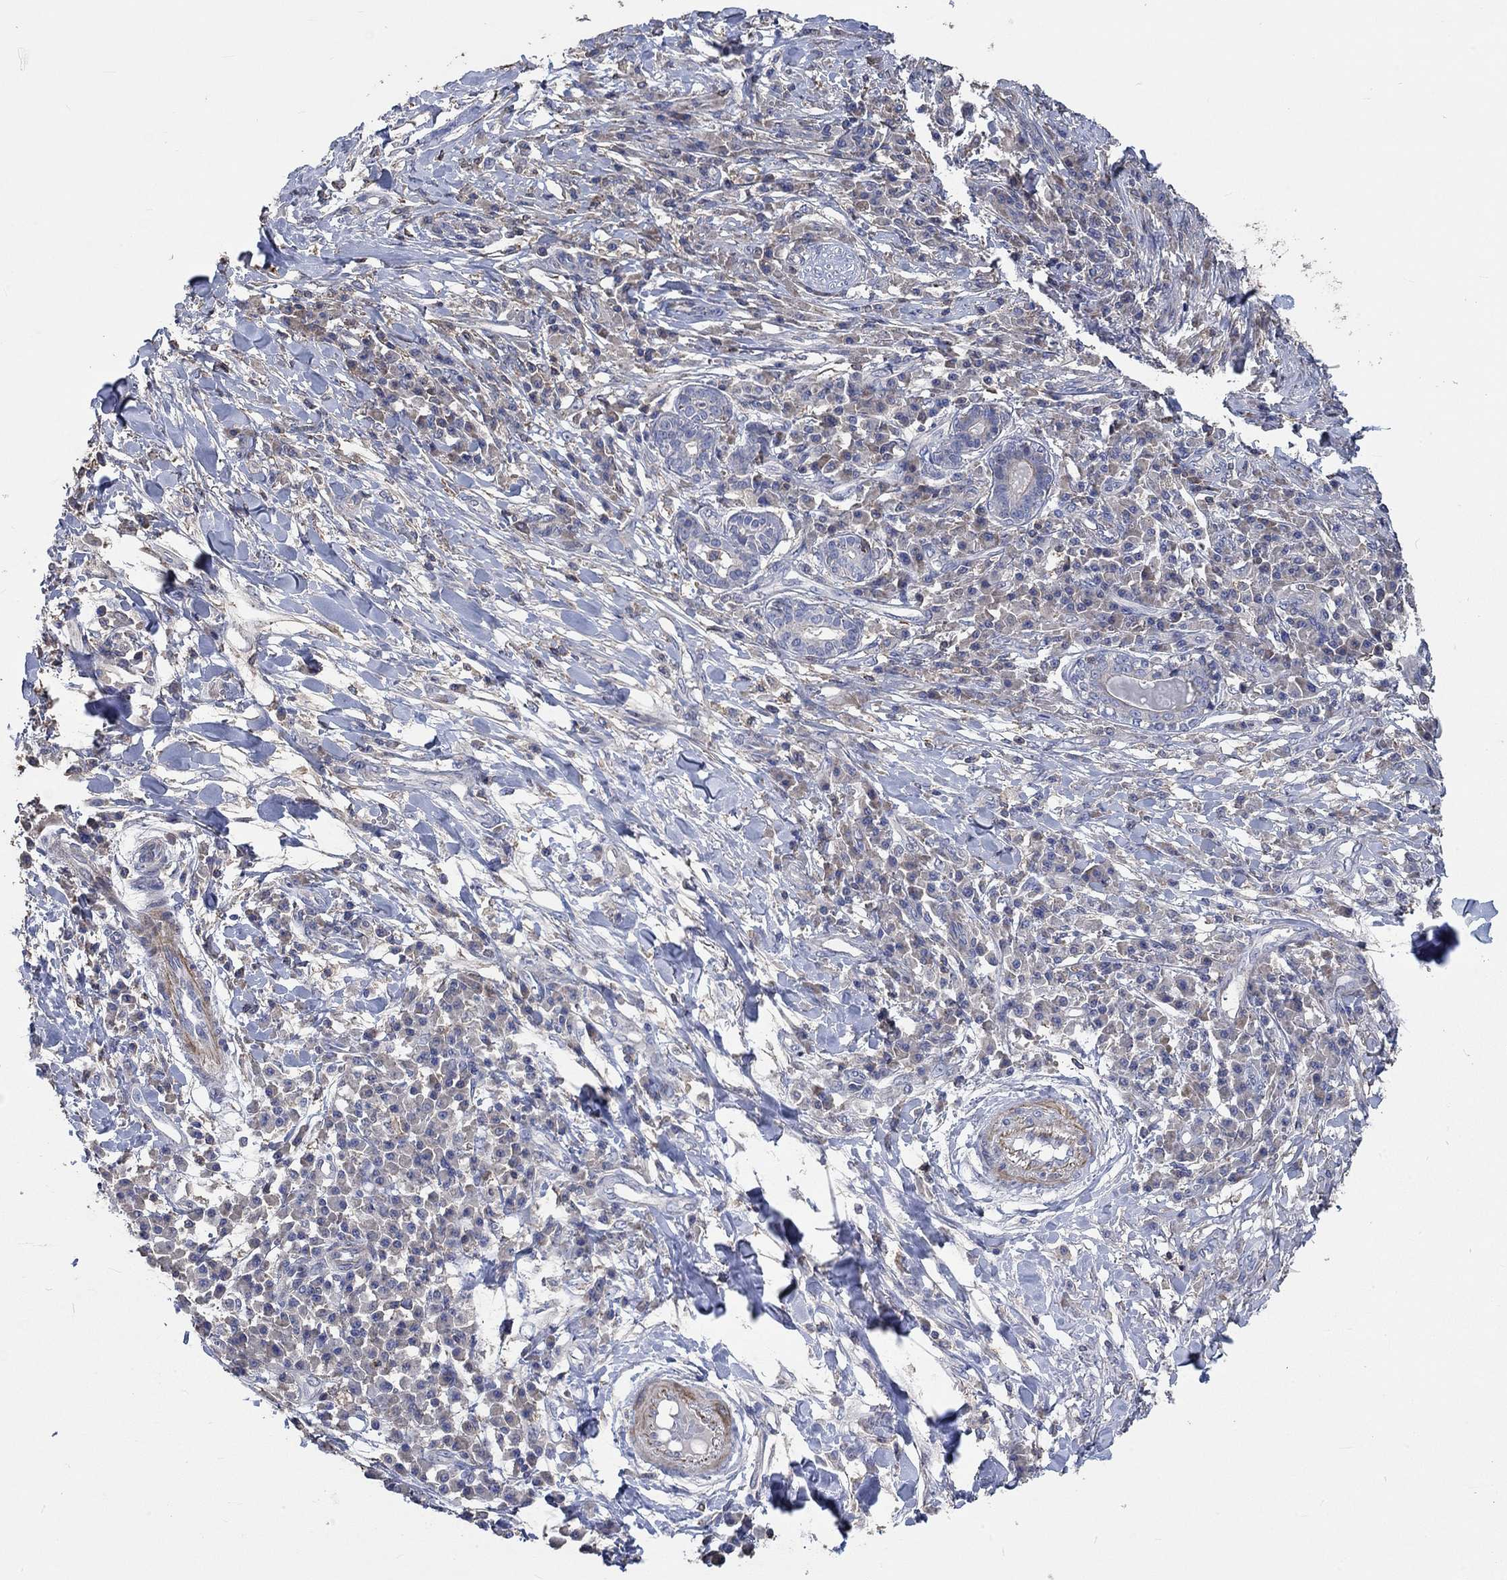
{"staining": {"intensity": "negative", "quantity": "none", "location": "none"}, "tissue": "skin cancer", "cell_type": "Tumor cells", "image_type": "cancer", "snomed": [{"axis": "morphology", "description": "Squamous cell carcinoma, NOS"}, {"axis": "topography", "description": "Skin"}], "caption": "Immunohistochemistry image of skin cancer (squamous cell carcinoma) stained for a protein (brown), which demonstrates no positivity in tumor cells.", "gene": "TNFAIP8L3", "patient": {"sex": "male", "age": 92}}